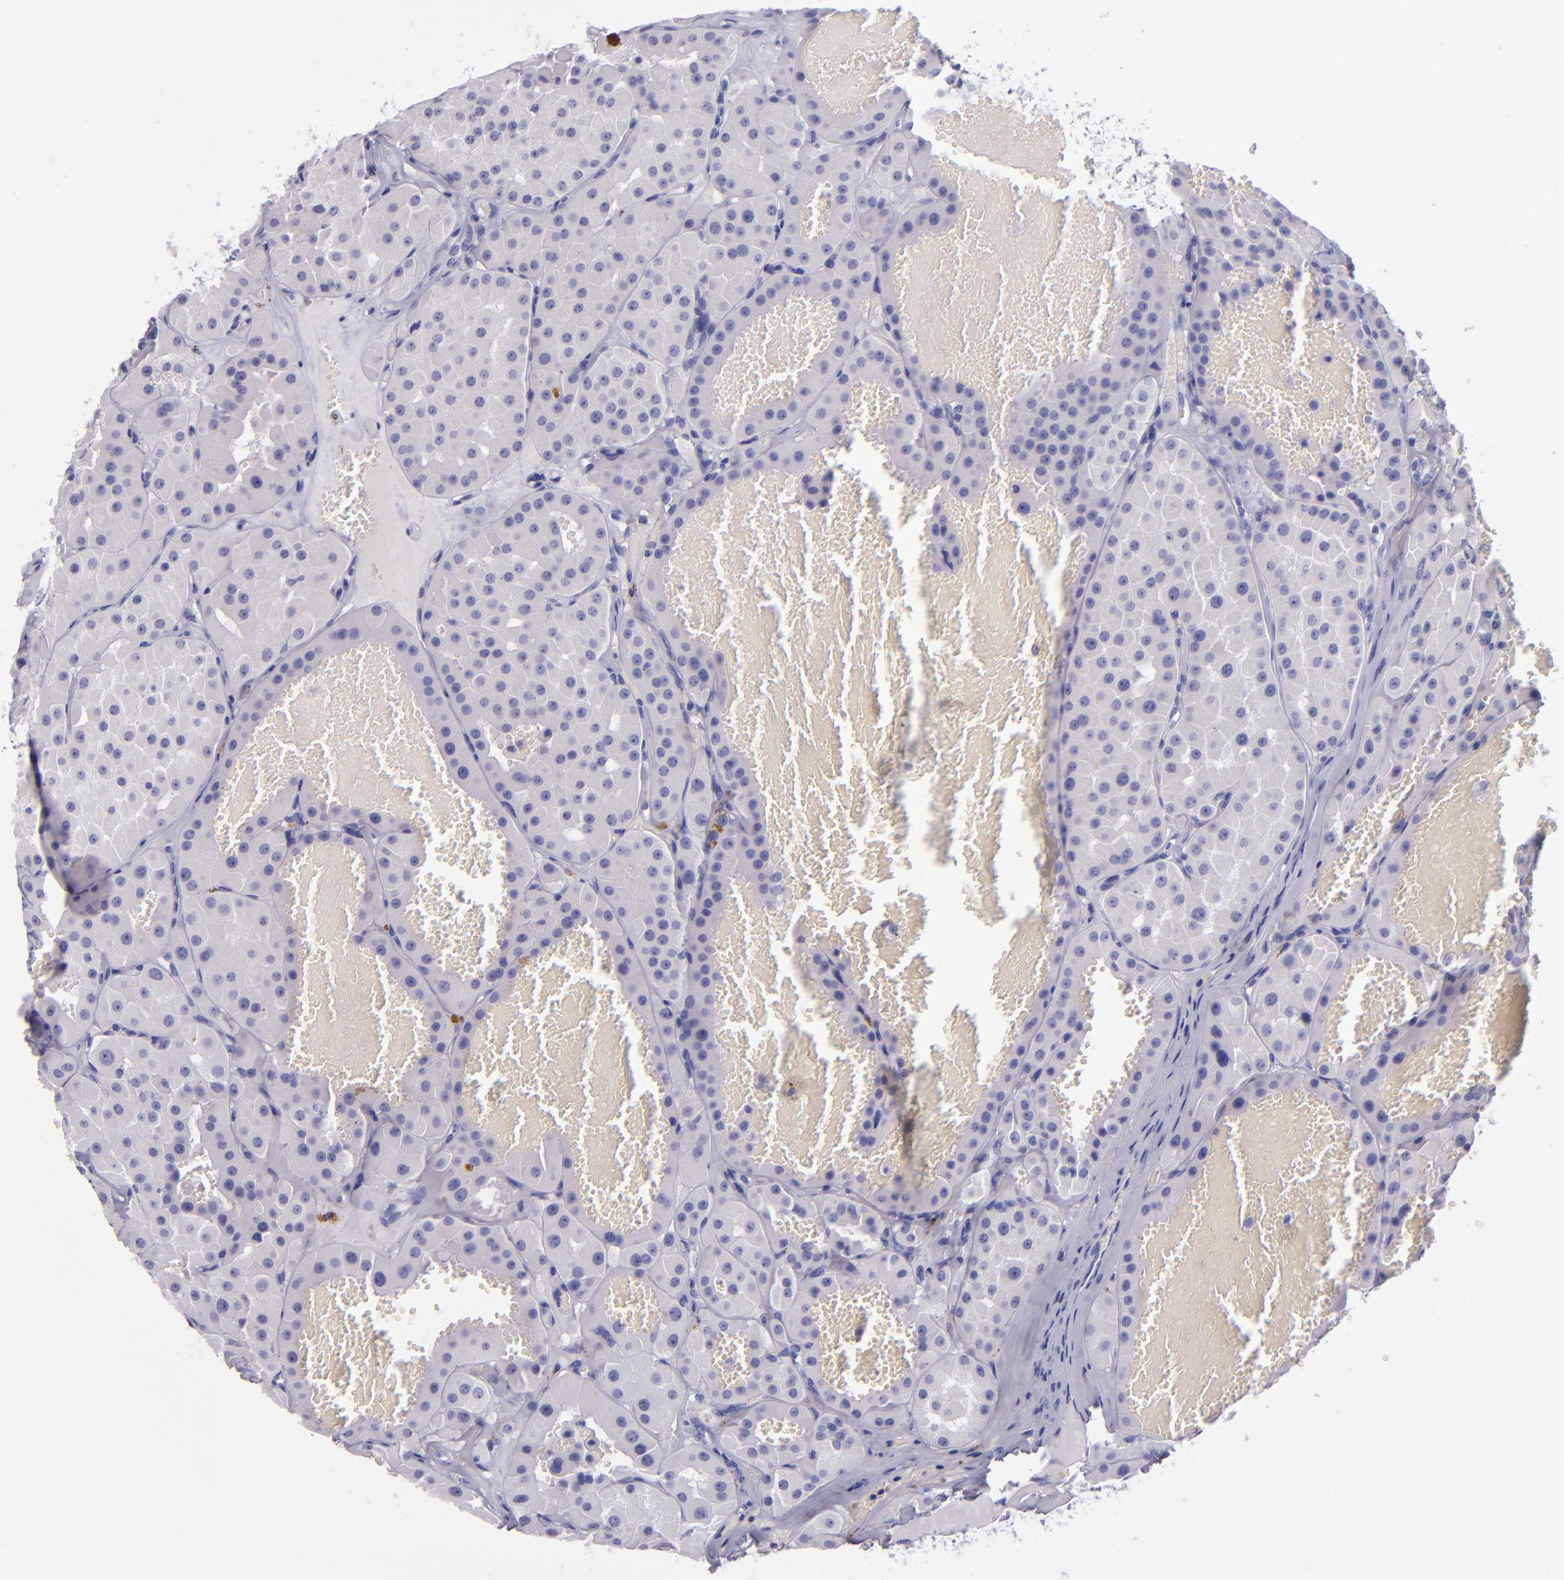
{"staining": {"intensity": "negative", "quantity": "none", "location": "none"}, "tissue": "renal cancer", "cell_type": "Tumor cells", "image_type": "cancer", "snomed": [{"axis": "morphology", "description": "Adenocarcinoma, uncertain malignant potential"}, {"axis": "topography", "description": "Kidney"}], "caption": "Renal adenocarcinoma,  uncertain malignant potential was stained to show a protein in brown. There is no significant staining in tumor cells.", "gene": "TNNT3", "patient": {"sex": "male", "age": 63}}